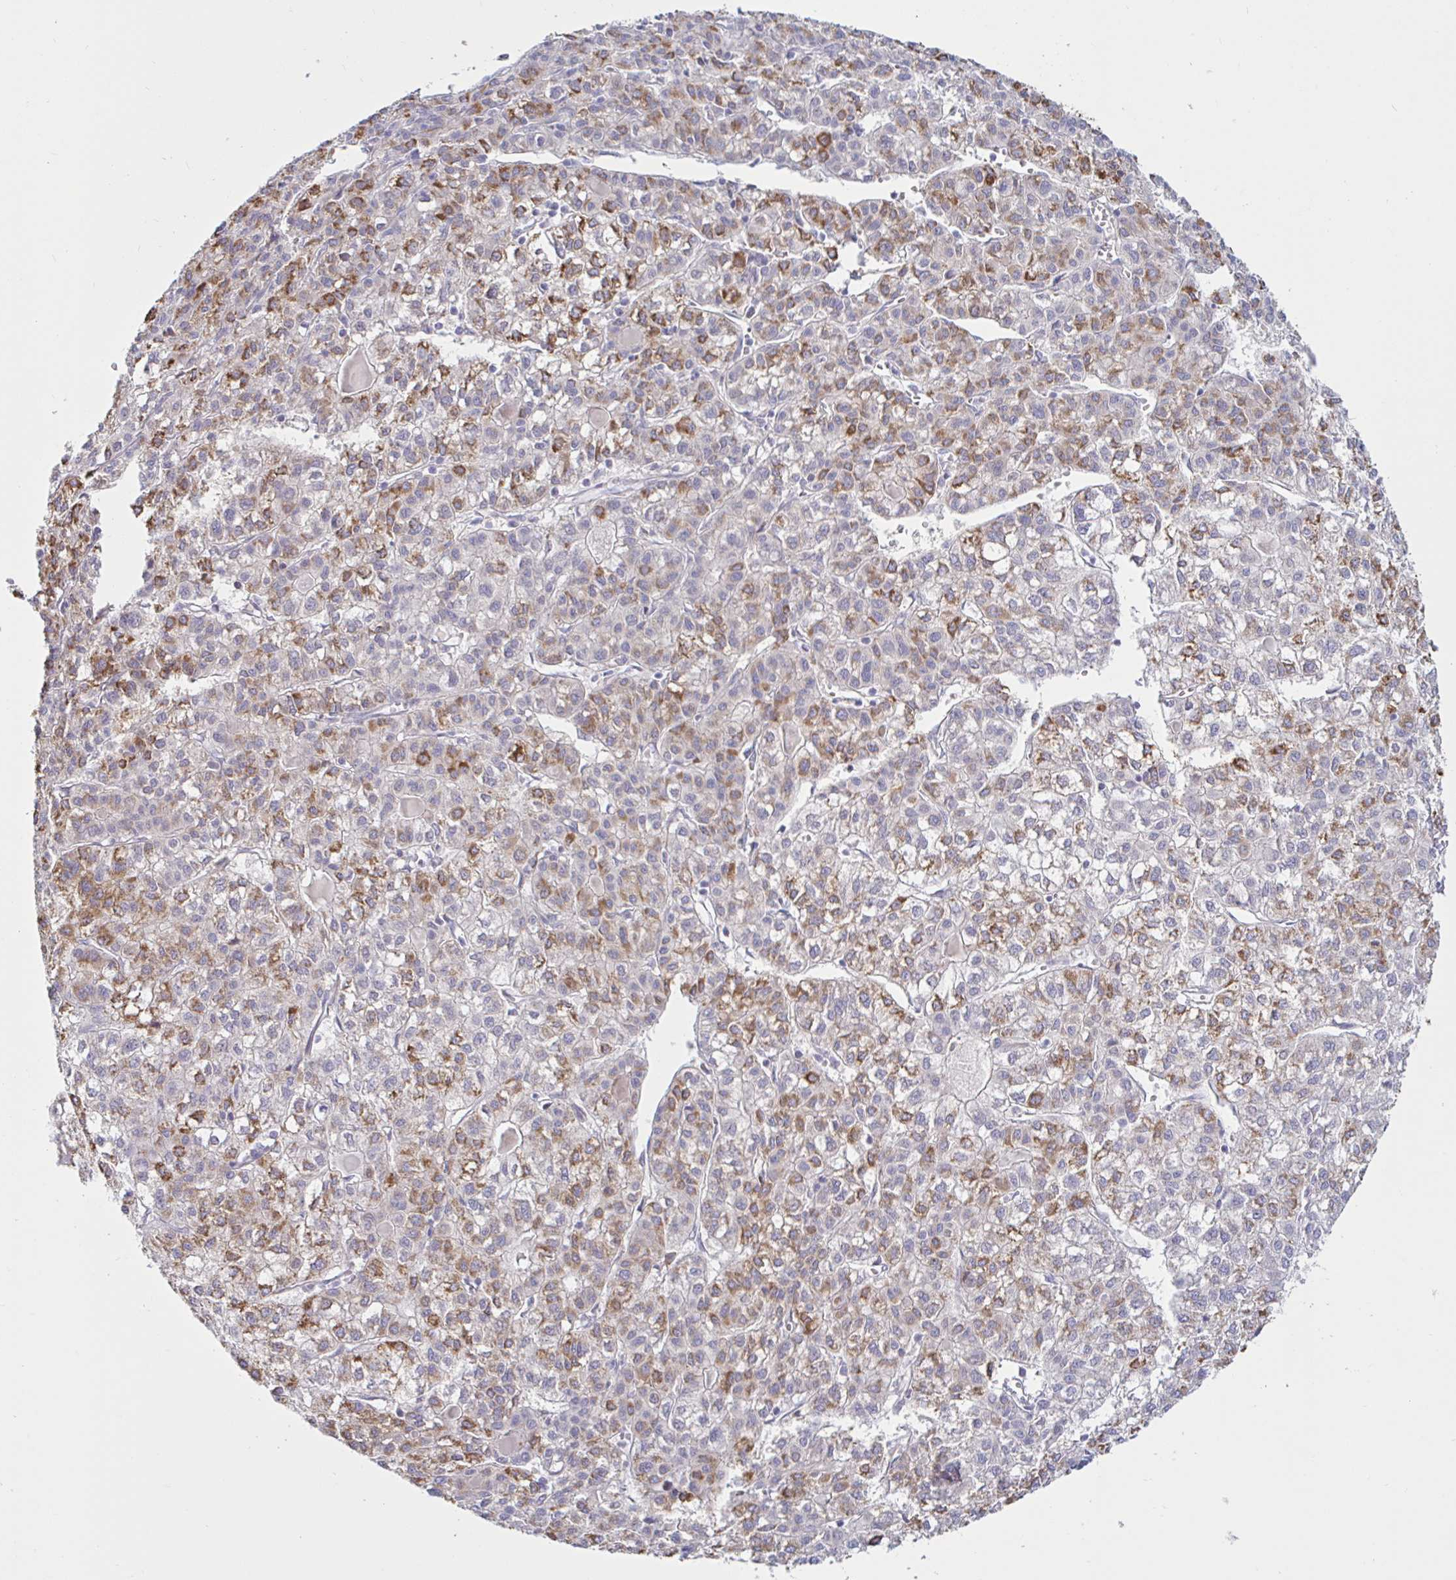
{"staining": {"intensity": "moderate", "quantity": ">75%", "location": "cytoplasmic/membranous"}, "tissue": "liver cancer", "cell_type": "Tumor cells", "image_type": "cancer", "snomed": [{"axis": "morphology", "description": "Carcinoma, Hepatocellular, NOS"}, {"axis": "topography", "description": "Liver"}], "caption": "Immunohistochemistry (IHC) staining of liver cancer (hepatocellular carcinoma), which shows medium levels of moderate cytoplasmic/membranous expression in approximately >75% of tumor cells indicating moderate cytoplasmic/membranous protein positivity. The staining was performed using DAB (3,3'-diaminobenzidine) (brown) for protein detection and nuclei were counterstained in hematoxylin (blue).", "gene": "NBPF3", "patient": {"sex": "female", "age": 43}}